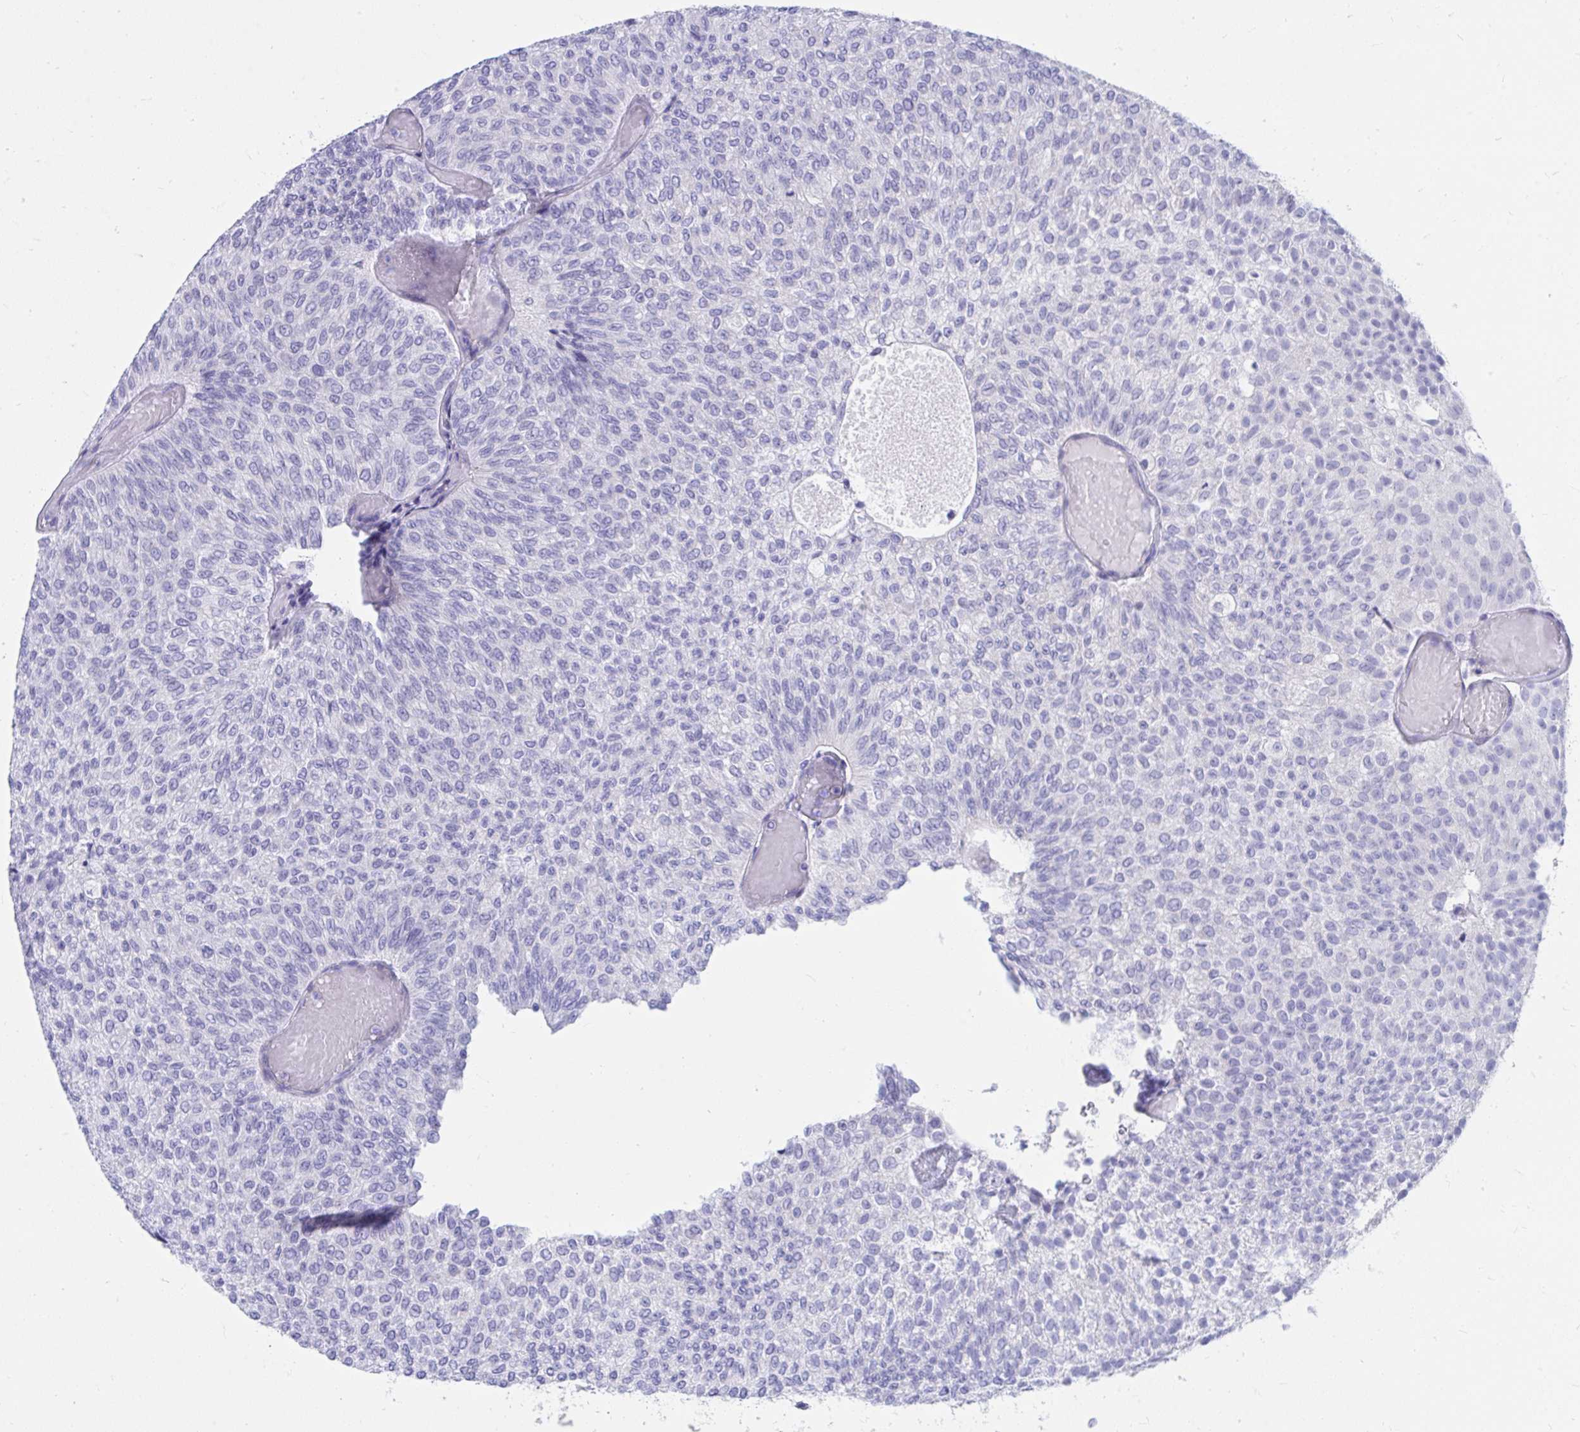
{"staining": {"intensity": "negative", "quantity": "none", "location": "none"}, "tissue": "urothelial cancer", "cell_type": "Tumor cells", "image_type": "cancer", "snomed": [{"axis": "morphology", "description": "Urothelial carcinoma, Low grade"}, {"axis": "topography", "description": "Urinary bladder"}], "caption": "Tumor cells show no significant staining in low-grade urothelial carcinoma.", "gene": "SHISA8", "patient": {"sex": "male", "age": 78}}